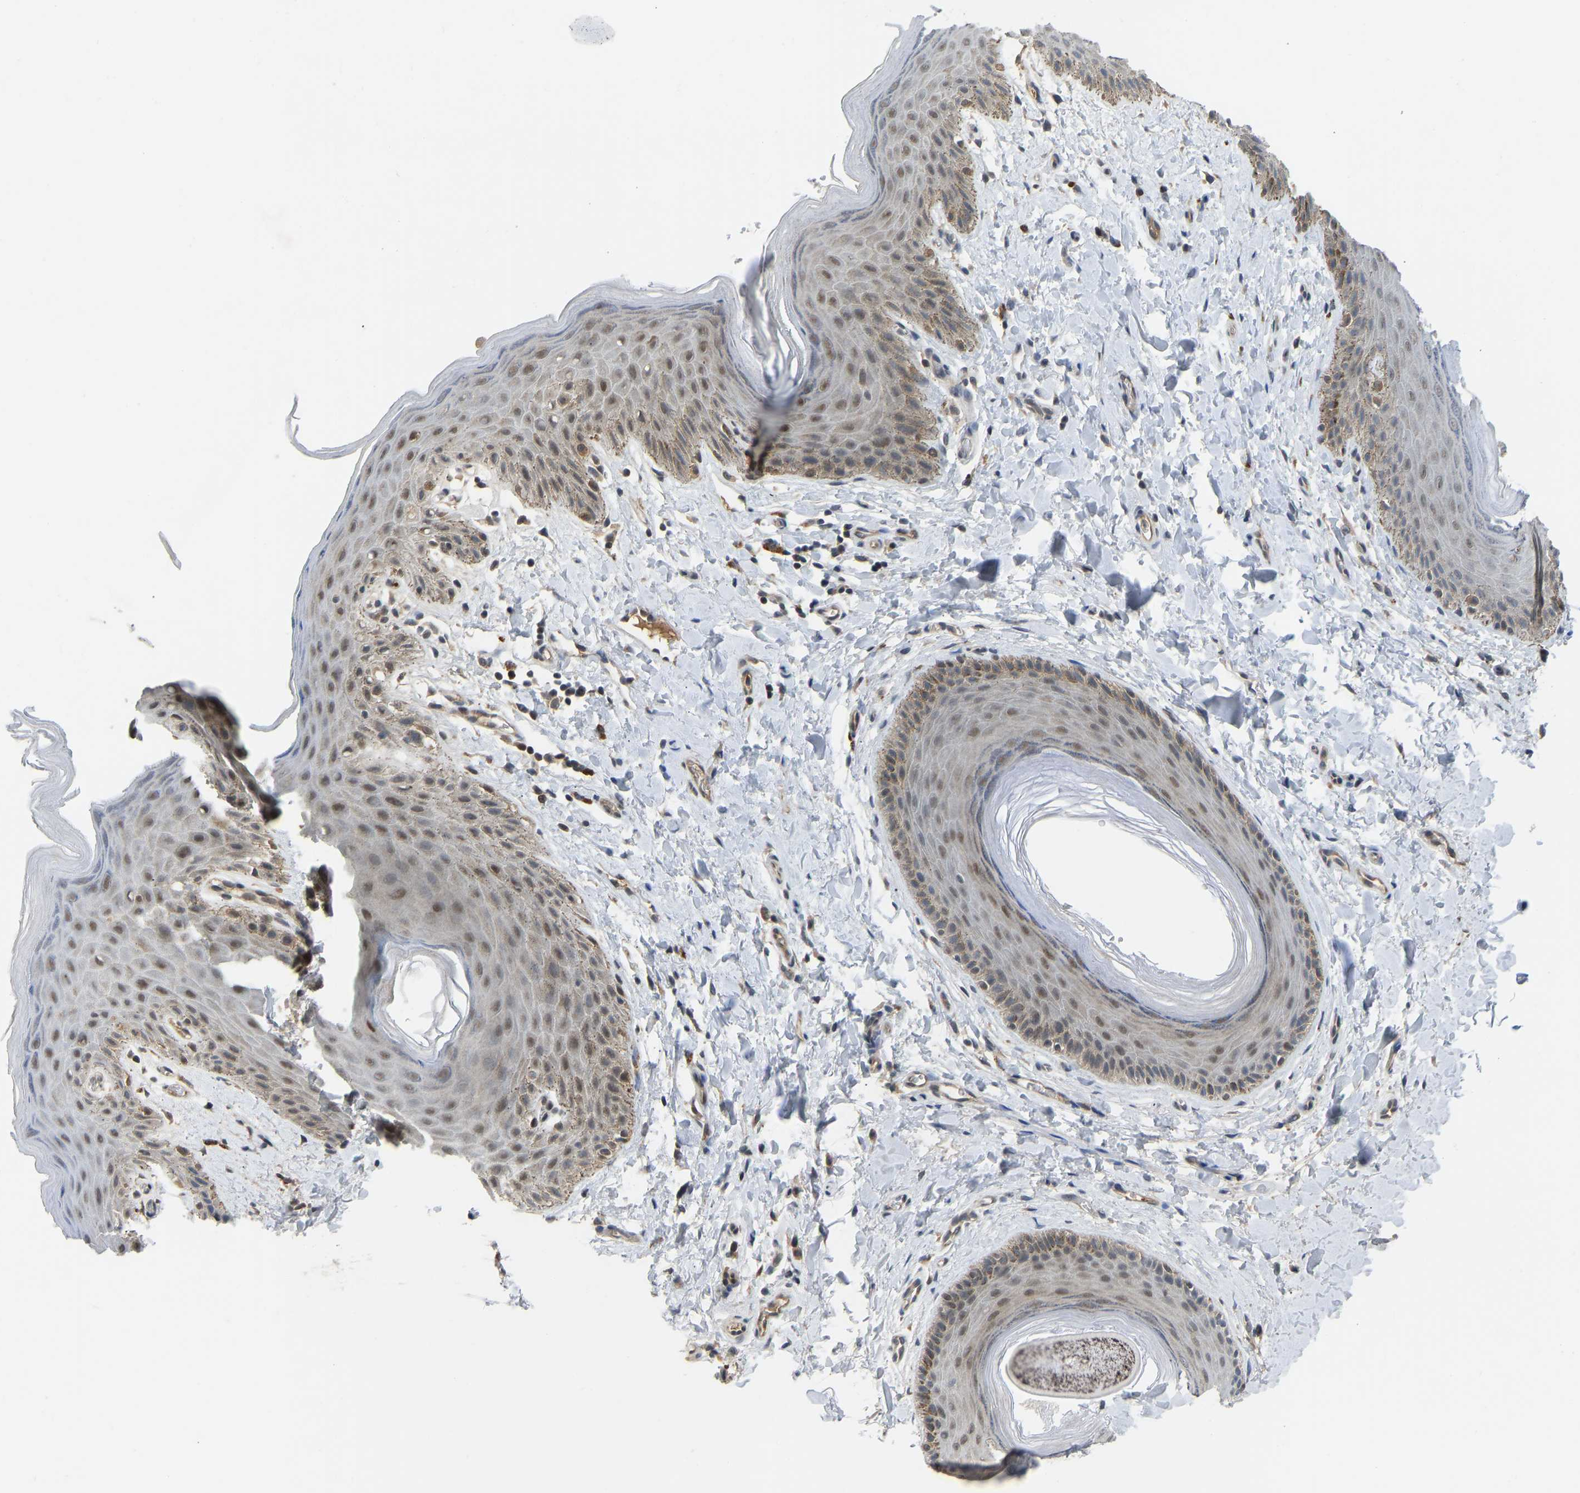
{"staining": {"intensity": "weak", "quantity": "25%-75%", "location": "nuclear"}, "tissue": "skin", "cell_type": "Epidermal cells", "image_type": "normal", "snomed": [{"axis": "morphology", "description": "Normal tissue, NOS"}, {"axis": "topography", "description": "Anal"}], "caption": "A histopathology image of human skin stained for a protein exhibits weak nuclear brown staining in epidermal cells.", "gene": "ZNF251", "patient": {"sex": "male", "age": 44}}